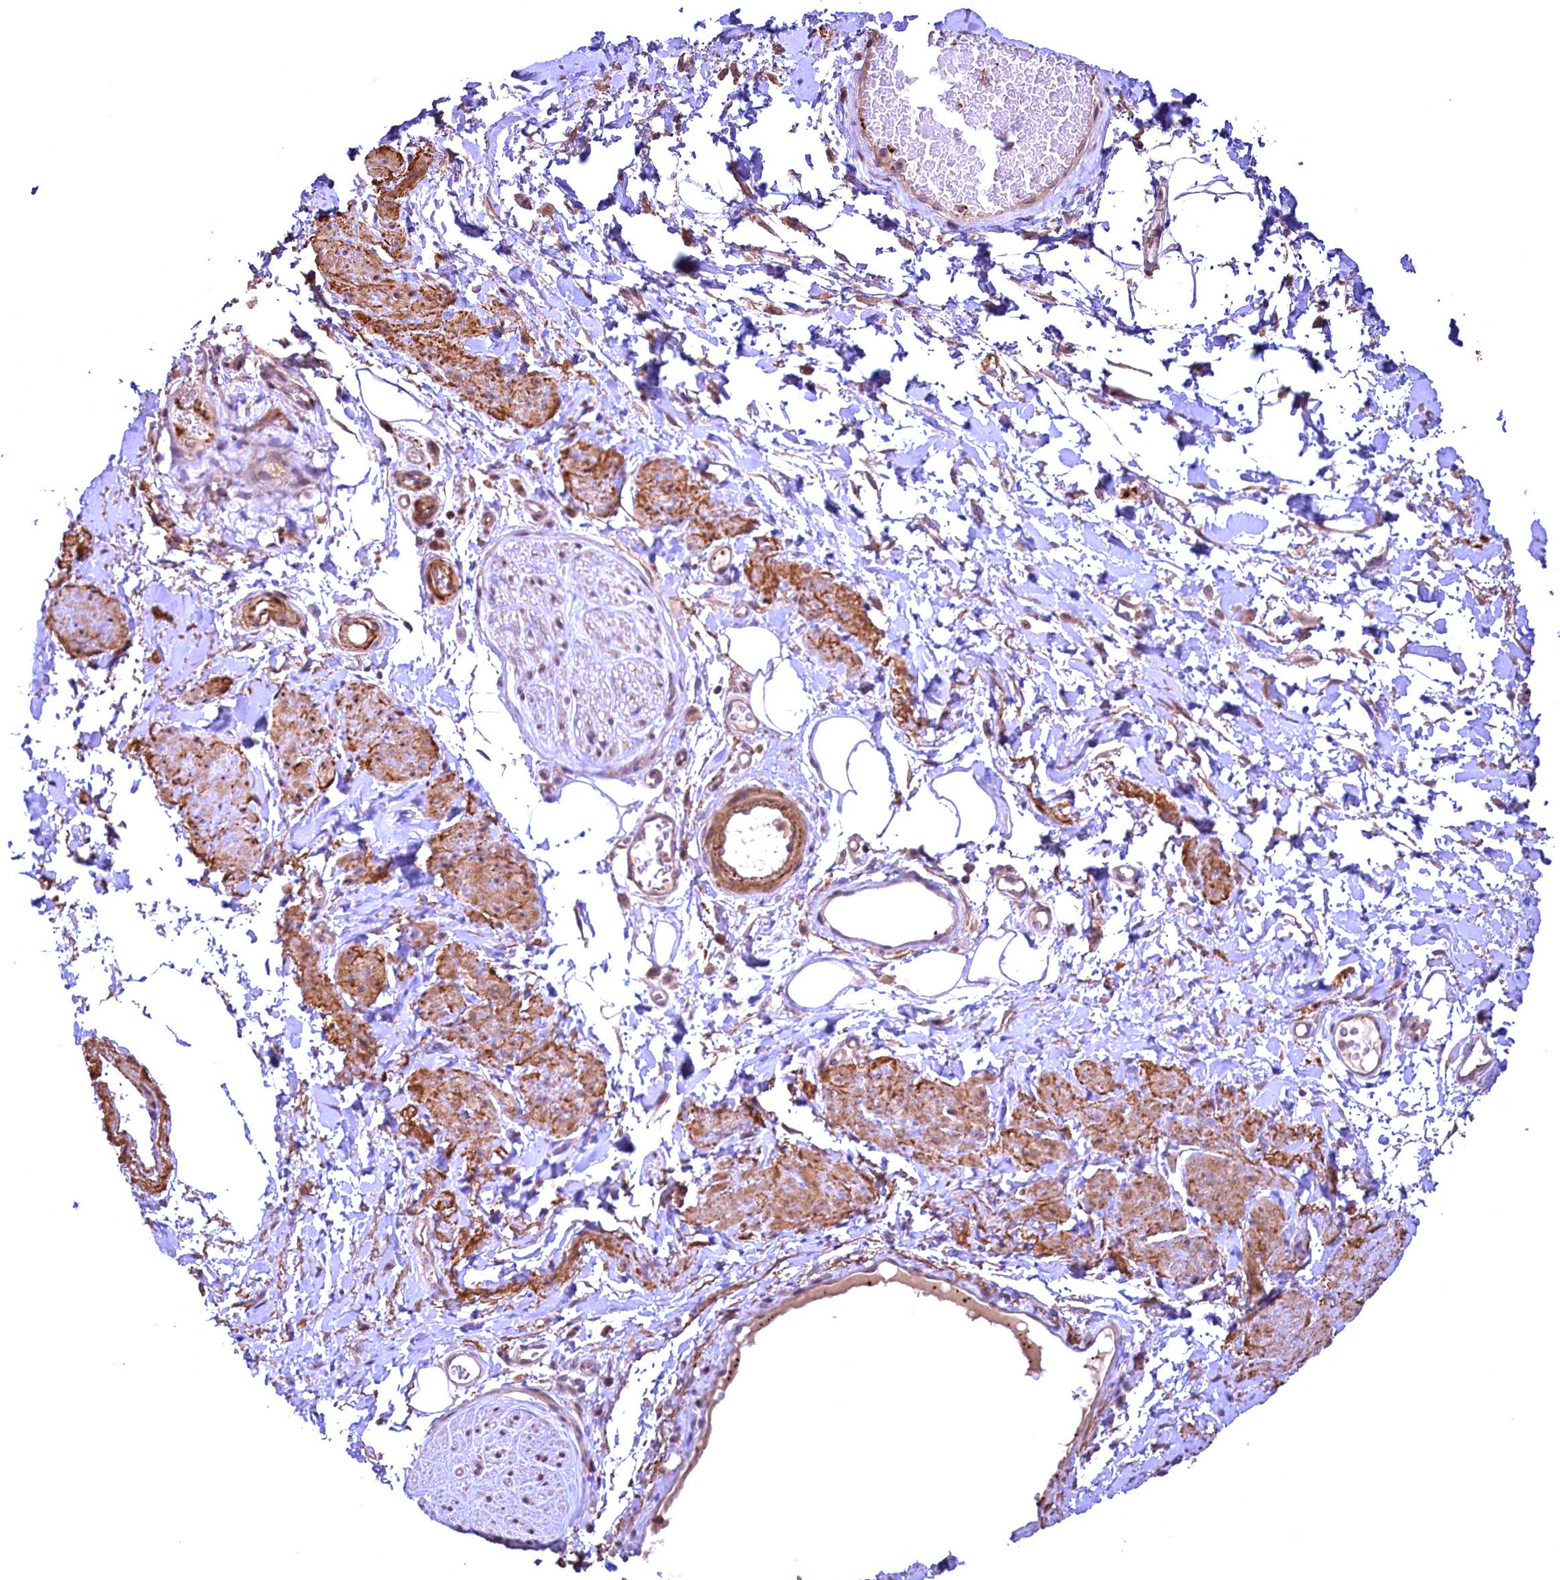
{"staining": {"intensity": "negative", "quantity": "none", "location": "none"}, "tissue": "adipose tissue", "cell_type": "Adipocytes", "image_type": "normal", "snomed": [{"axis": "morphology", "description": "Normal tissue, NOS"}, {"axis": "morphology", "description": "Adenocarcinoma, NOS"}, {"axis": "topography", "description": "Rectum"}, {"axis": "topography", "description": "Vagina"}, {"axis": "topography", "description": "Peripheral nerve tissue"}], "caption": "This is a micrograph of immunohistochemistry (IHC) staining of normal adipose tissue, which shows no expression in adipocytes.", "gene": "FUZ", "patient": {"sex": "female", "age": 71}}